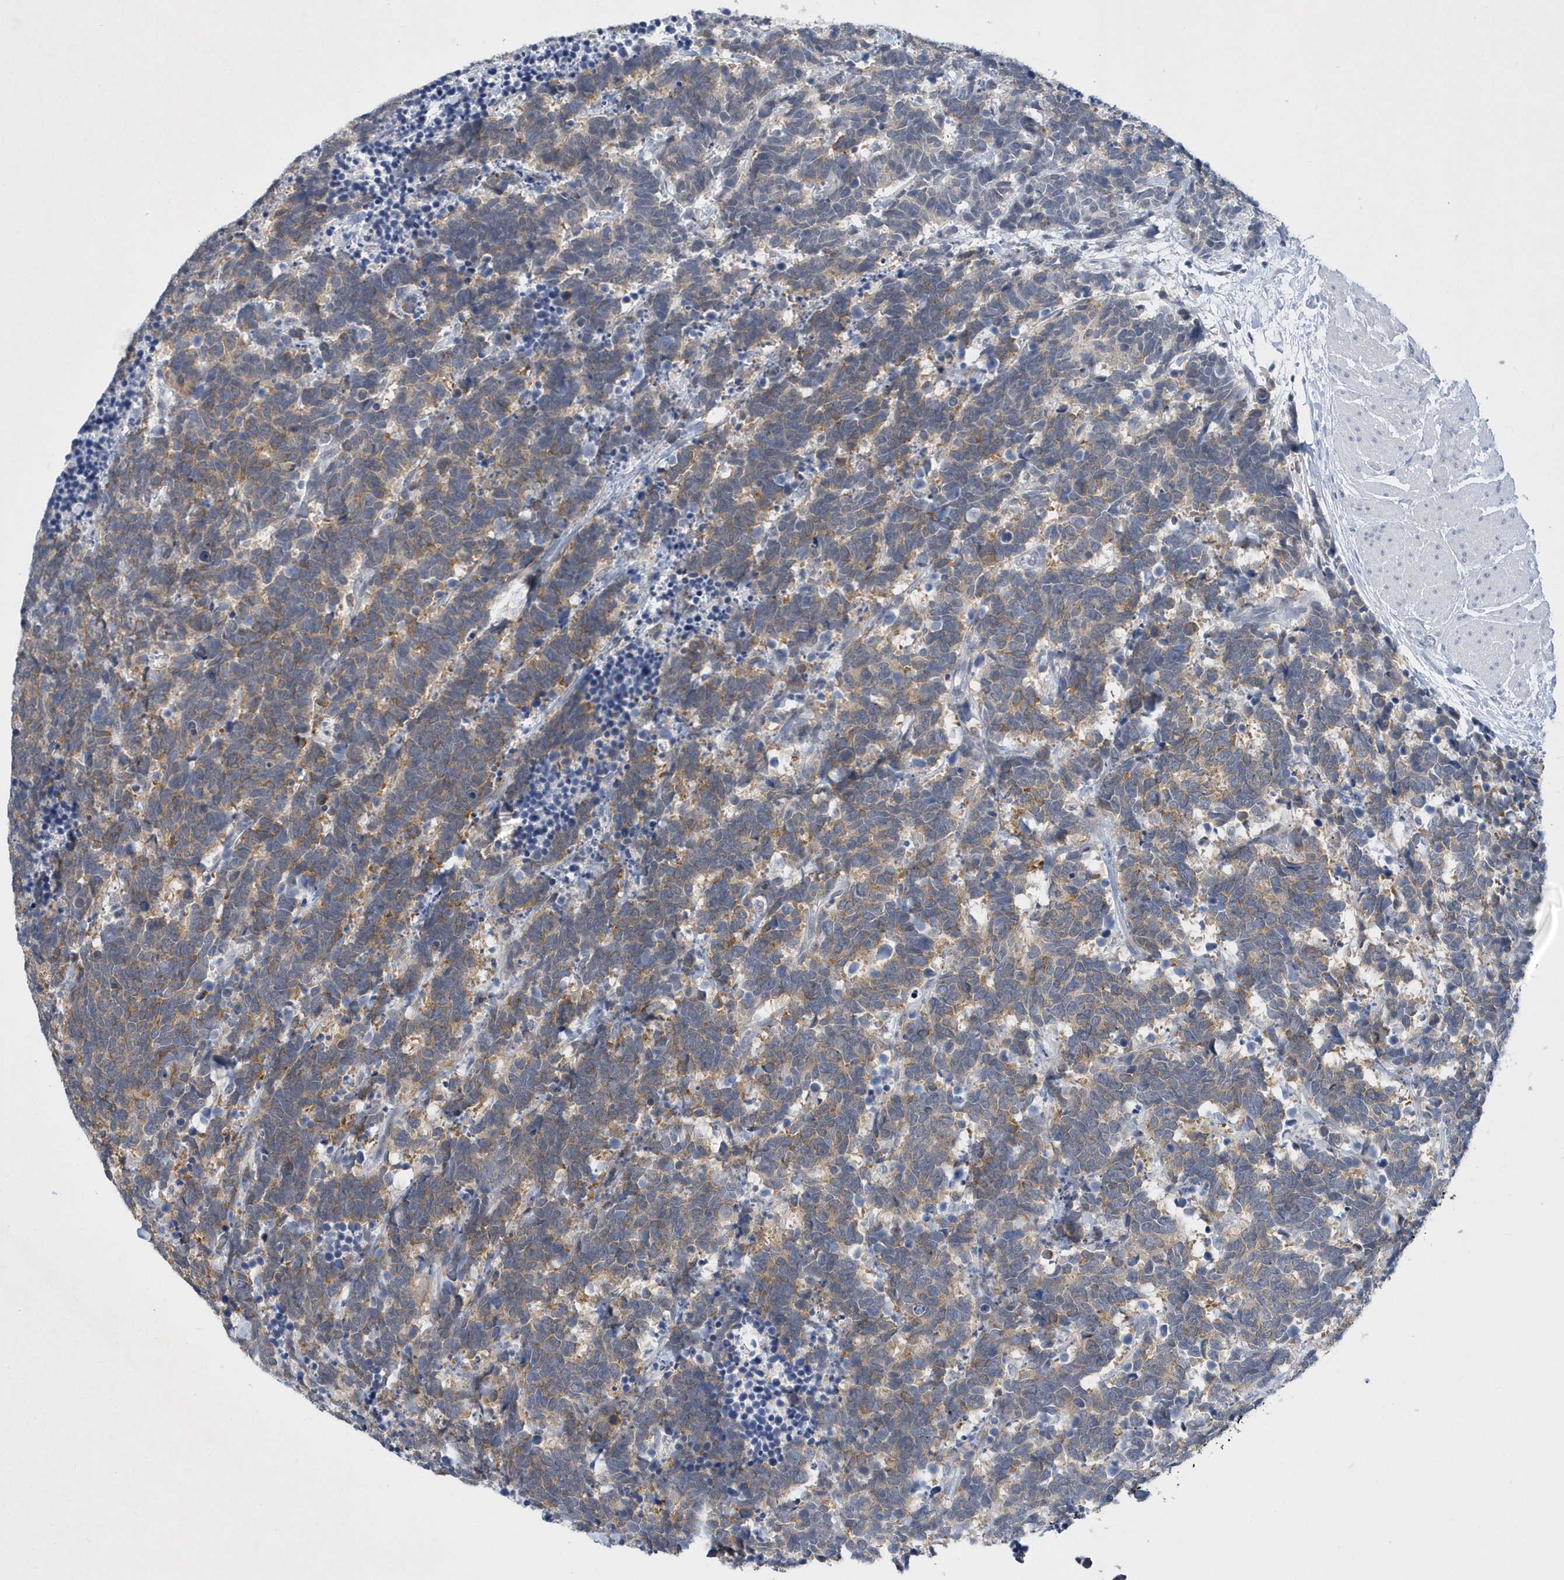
{"staining": {"intensity": "weak", "quantity": ">75%", "location": "cytoplasmic/membranous"}, "tissue": "carcinoid", "cell_type": "Tumor cells", "image_type": "cancer", "snomed": [{"axis": "morphology", "description": "Carcinoma, NOS"}, {"axis": "morphology", "description": "Carcinoid, malignant, NOS"}, {"axis": "topography", "description": "Urinary bladder"}], "caption": "Carcinoid stained with a brown dye displays weak cytoplasmic/membranous positive expression in approximately >75% of tumor cells.", "gene": "SRGAP3", "patient": {"sex": "male", "age": 57}}